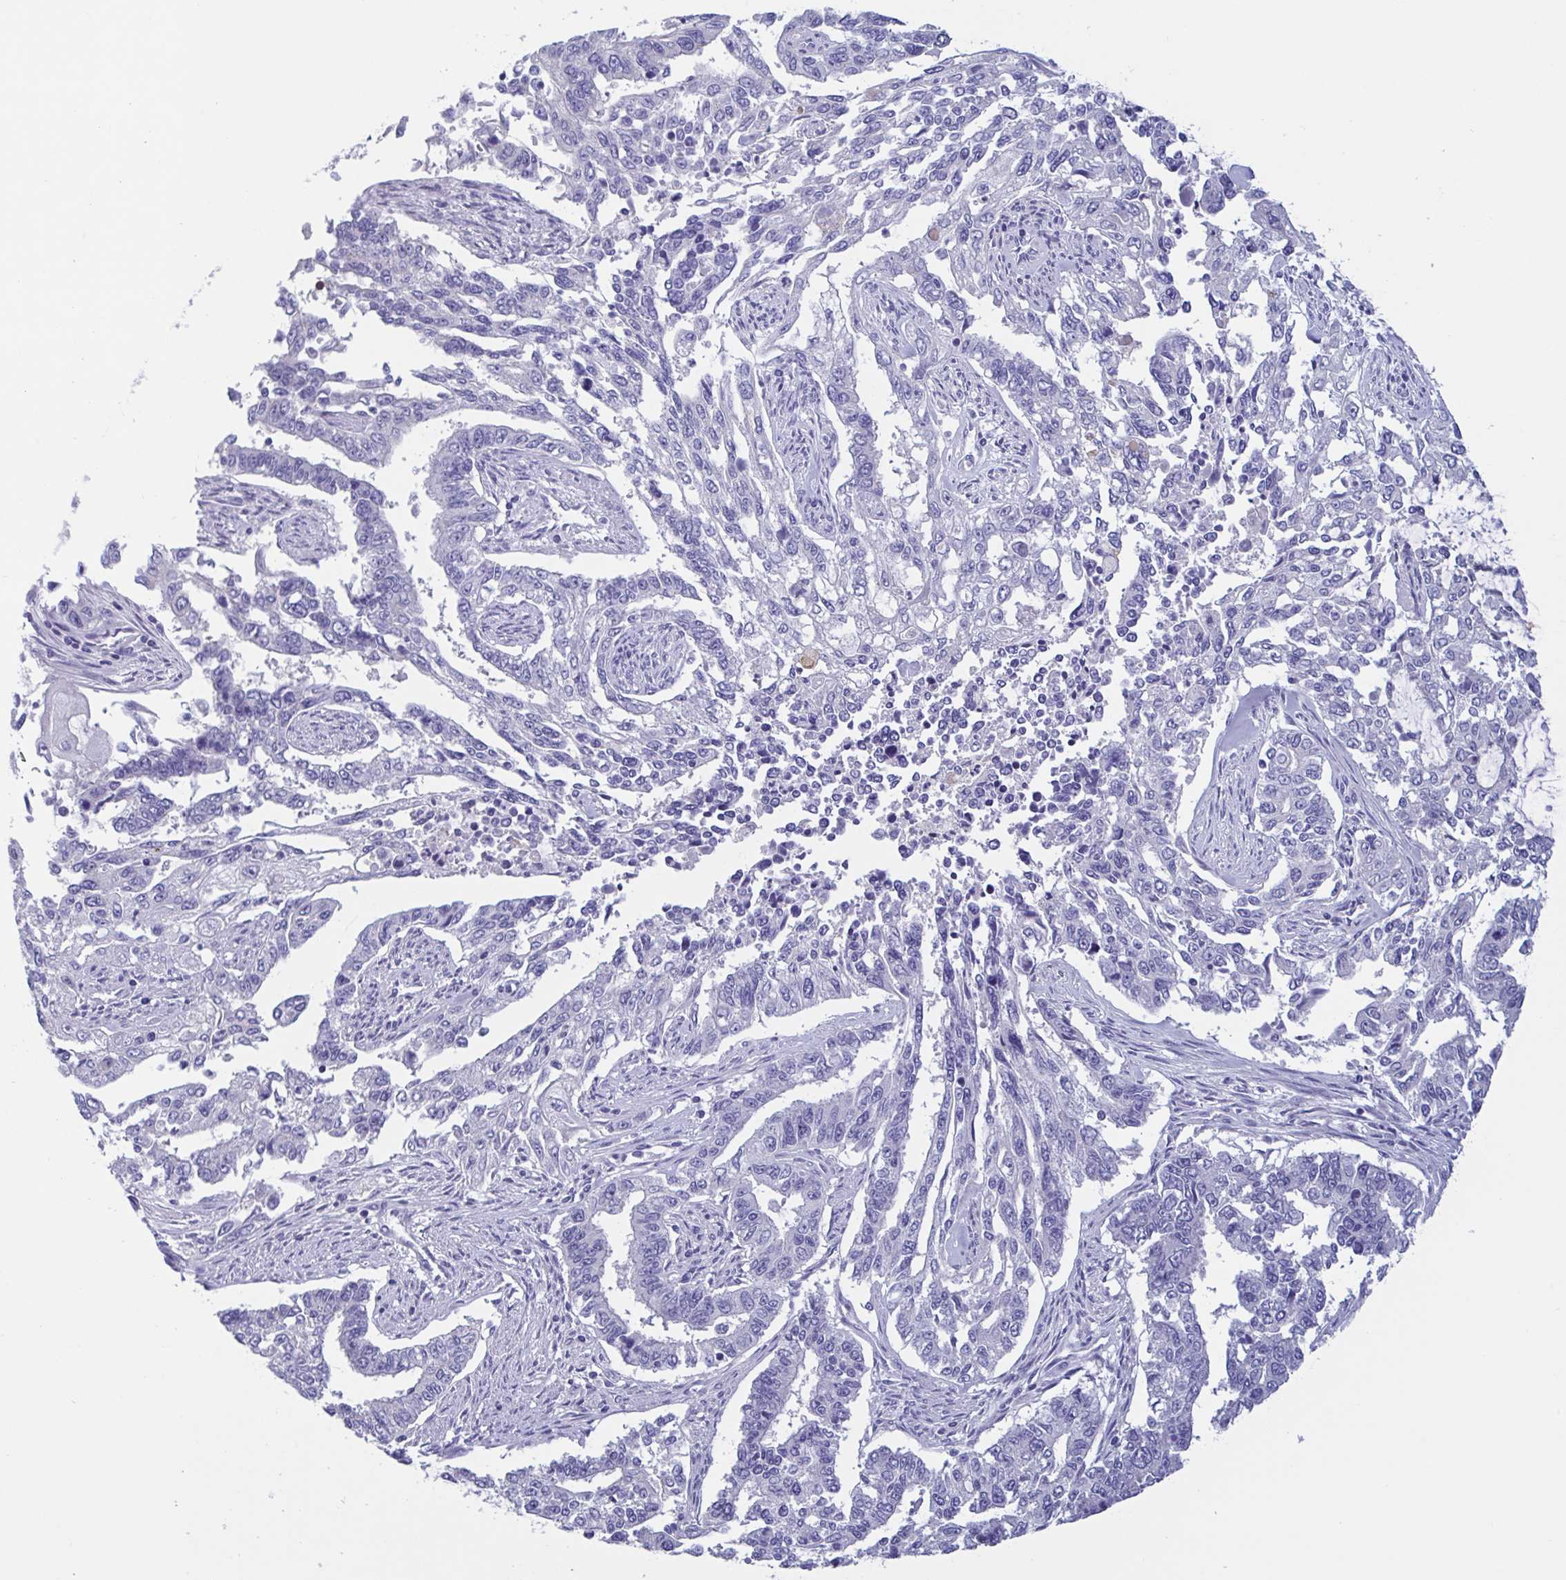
{"staining": {"intensity": "negative", "quantity": "none", "location": "none"}, "tissue": "endometrial cancer", "cell_type": "Tumor cells", "image_type": "cancer", "snomed": [{"axis": "morphology", "description": "Adenocarcinoma, NOS"}, {"axis": "topography", "description": "Uterus"}], "caption": "Endometrial adenocarcinoma stained for a protein using IHC displays no staining tumor cells.", "gene": "TREH", "patient": {"sex": "female", "age": 59}}